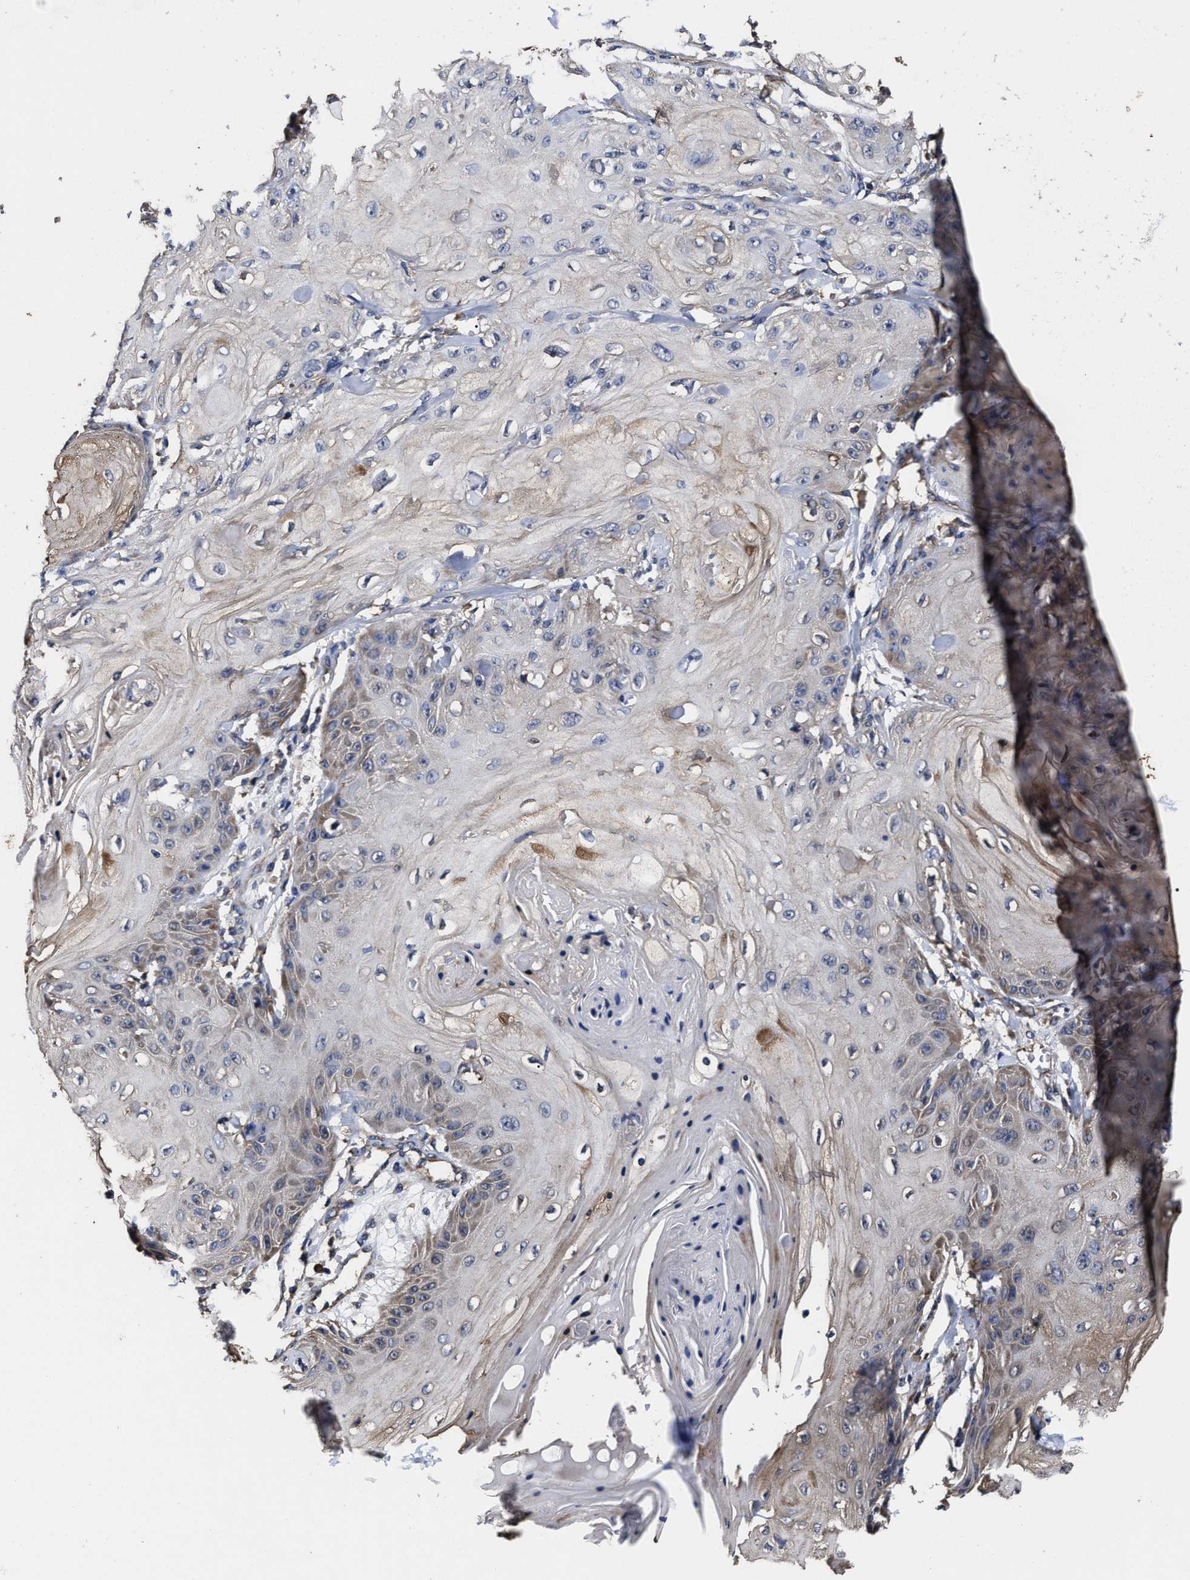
{"staining": {"intensity": "weak", "quantity": "<25%", "location": "cytoplasmic/membranous"}, "tissue": "skin cancer", "cell_type": "Tumor cells", "image_type": "cancer", "snomed": [{"axis": "morphology", "description": "Squamous cell carcinoma, NOS"}, {"axis": "topography", "description": "Skin"}], "caption": "Image shows no significant protein positivity in tumor cells of skin squamous cell carcinoma.", "gene": "AVEN", "patient": {"sex": "male", "age": 74}}